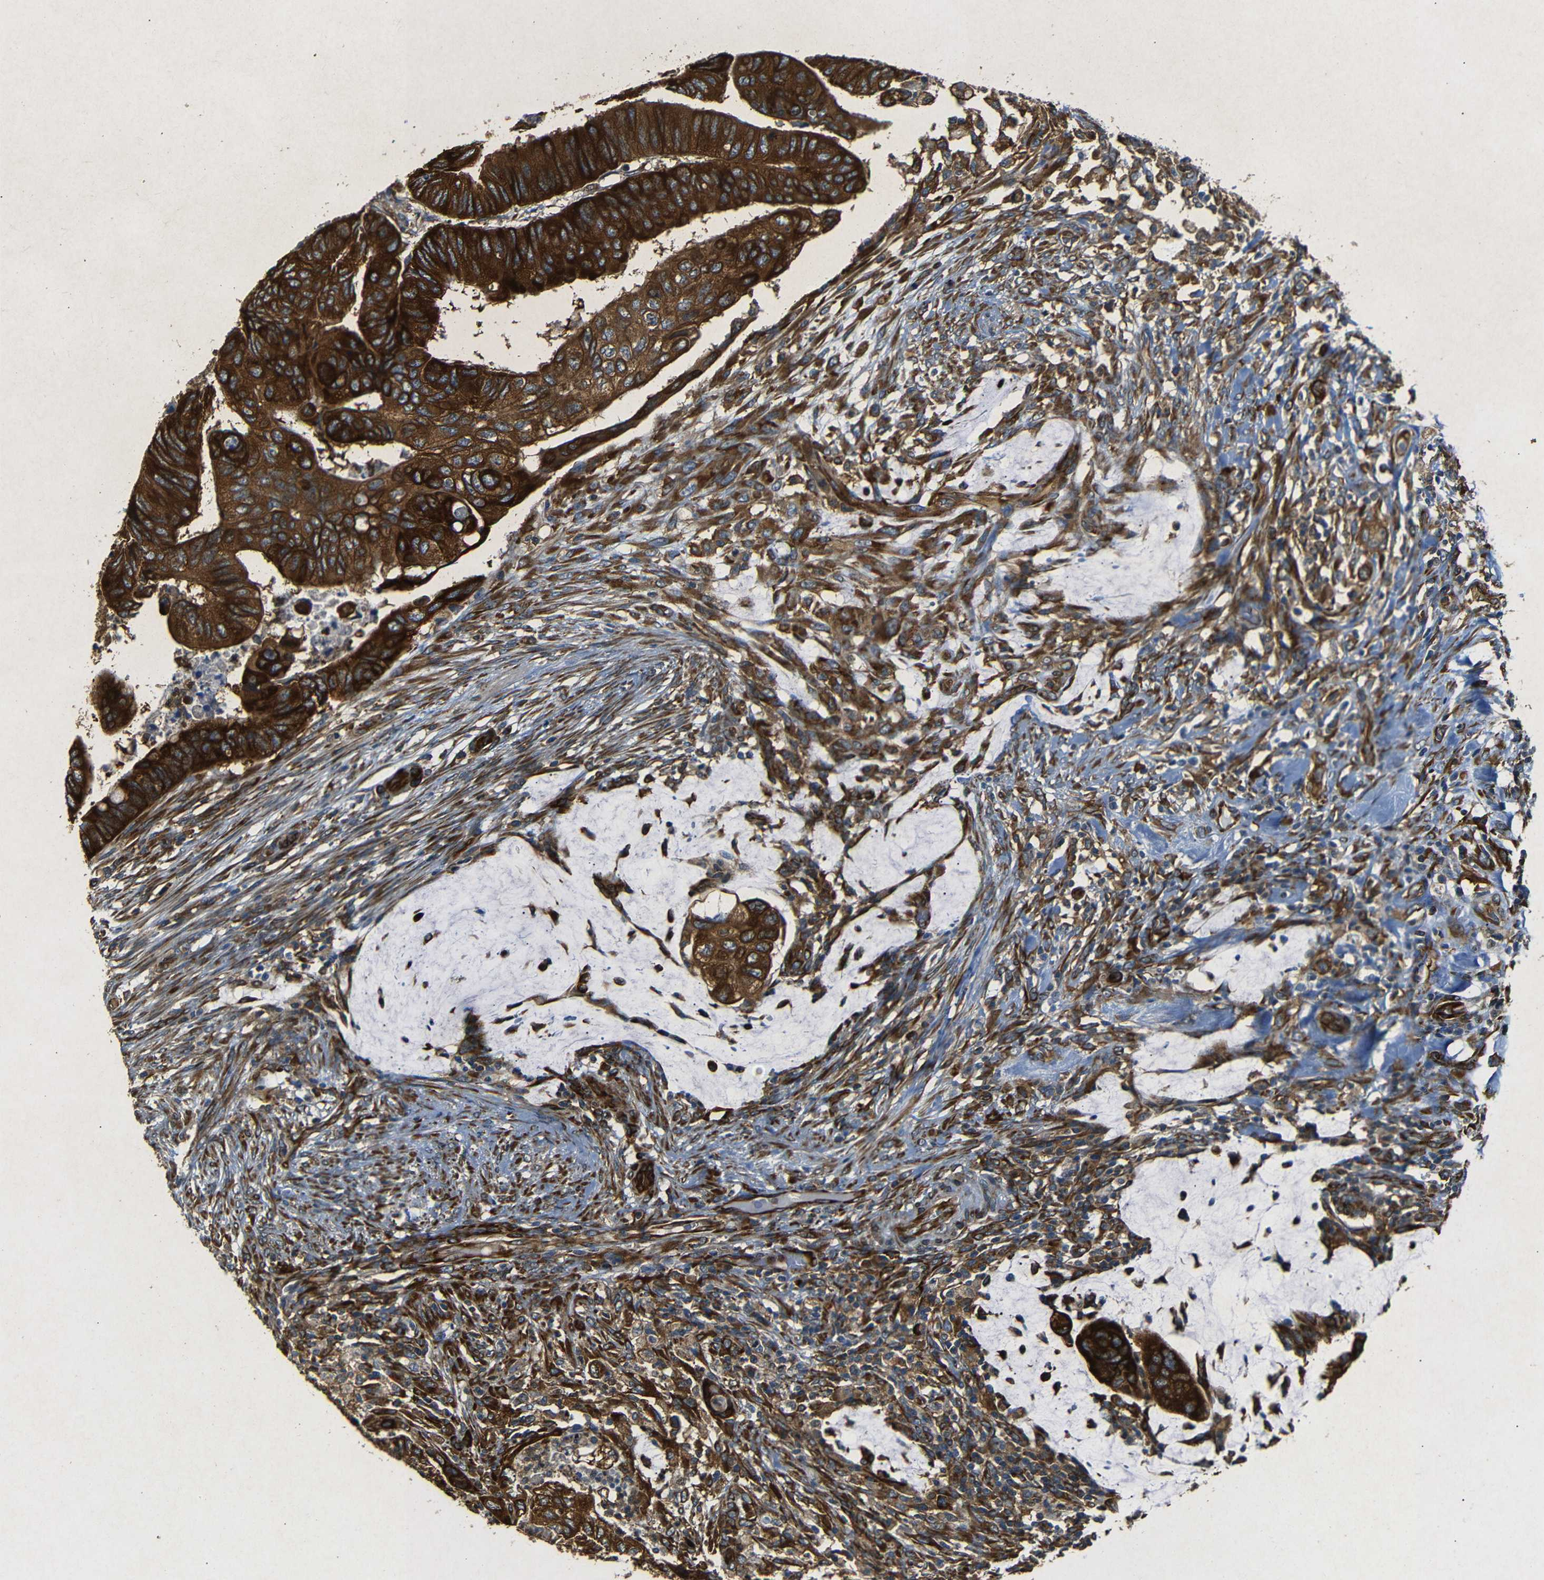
{"staining": {"intensity": "strong", "quantity": ">75%", "location": "cytoplasmic/membranous"}, "tissue": "colorectal cancer", "cell_type": "Tumor cells", "image_type": "cancer", "snomed": [{"axis": "morphology", "description": "Normal tissue, NOS"}, {"axis": "morphology", "description": "Adenocarcinoma, NOS"}, {"axis": "topography", "description": "Rectum"}, {"axis": "topography", "description": "Peripheral nerve tissue"}], "caption": "The image displays immunohistochemical staining of colorectal adenocarcinoma. There is strong cytoplasmic/membranous positivity is identified in approximately >75% of tumor cells.", "gene": "BTF3", "patient": {"sex": "male", "age": 92}}